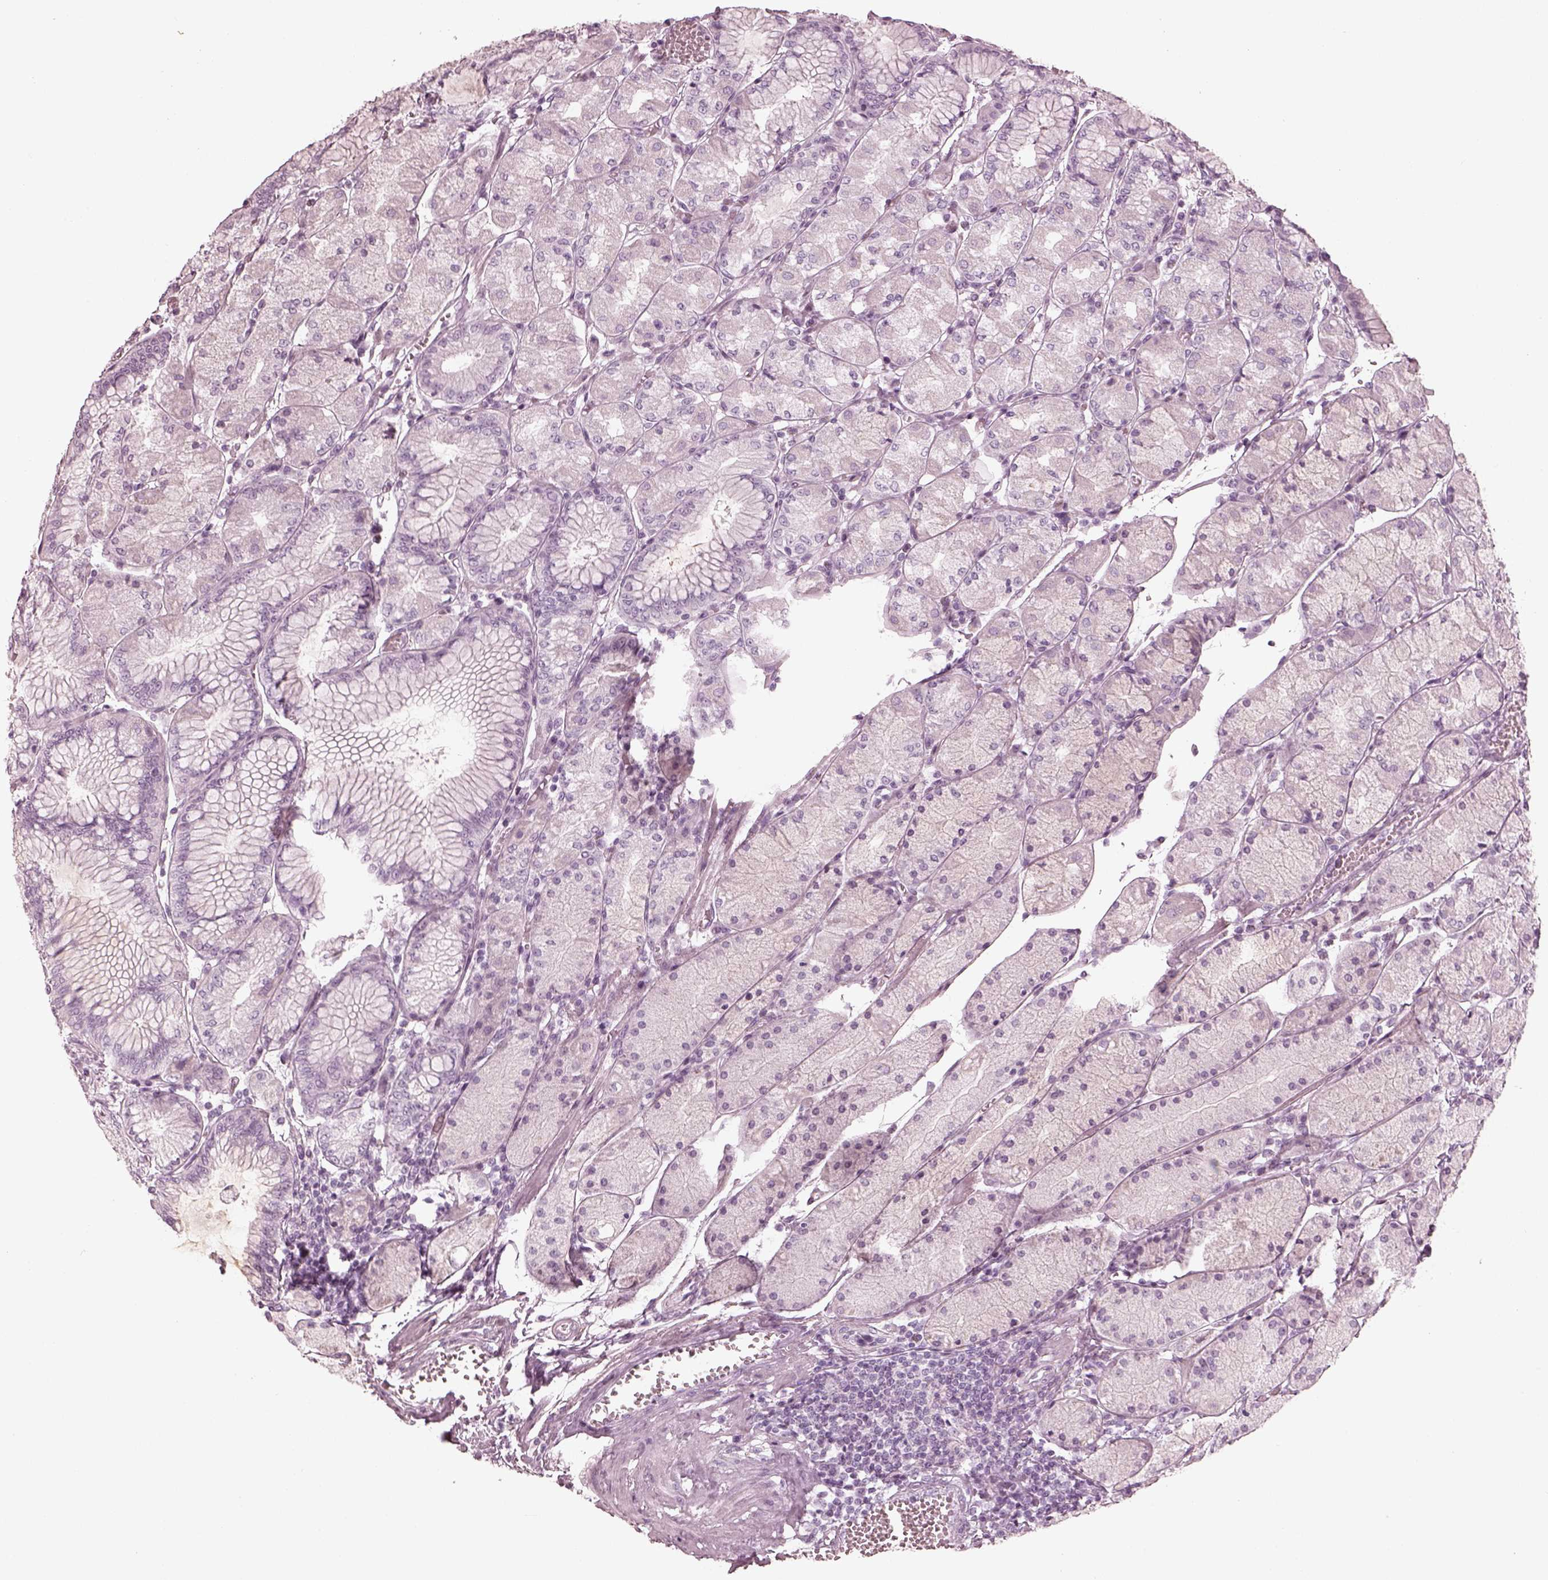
{"staining": {"intensity": "negative", "quantity": "none", "location": "none"}, "tissue": "stomach", "cell_type": "Glandular cells", "image_type": "normal", "snomed": [{"axis": "morphology", "description": "Normal tissue, NOS"}, {"axis": "topography", "description": "Stomach, upper"}], "caption": "High power microscopy micrograph of an immunohistochemistry (IHC) image of normal stomach, revealing no significant staining in glandular cells.", "gene": "ENSG00000289258", "patient": {"sex": "male", "age": 69}}